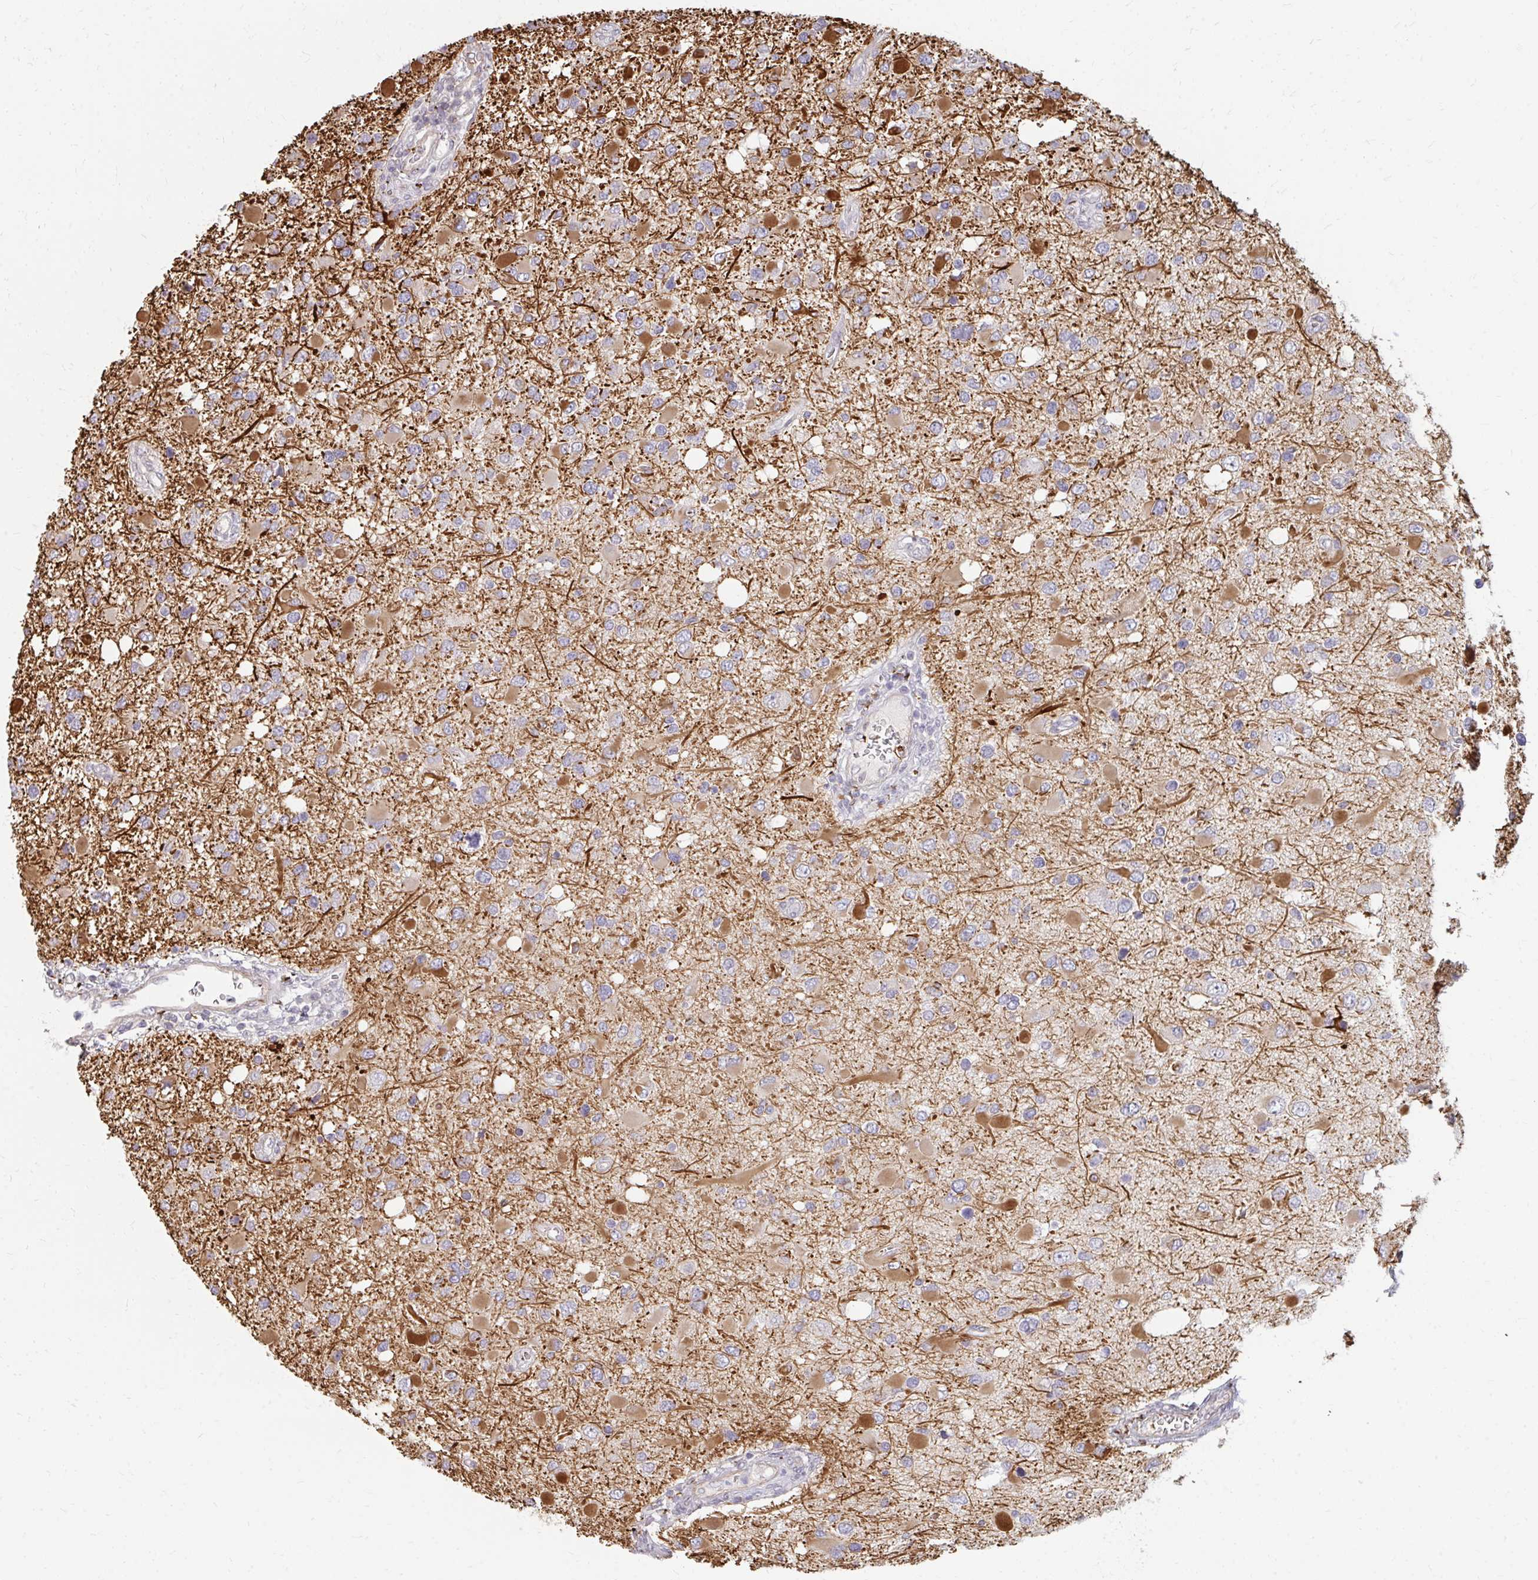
{"staining": {"intensity": "moderate", "quantity": "<25%", "location": "cytoplasmic/membranous"}, "tissue": "glioma", "cell_type": "Tumor cells", "image_type": "cancer", "snomed": [{"axis": "morphology", "description": "Glioma, malignant, High grade"}, {"axis": "topography", "description": "Brain"}], "caption": "An image of glioma stained for a protein demonstrates moderate cytoplasmic/membranous brown staining in tumor cells.", "gene": "GPC5", "patient": {"sex": "male", "age": 53}}